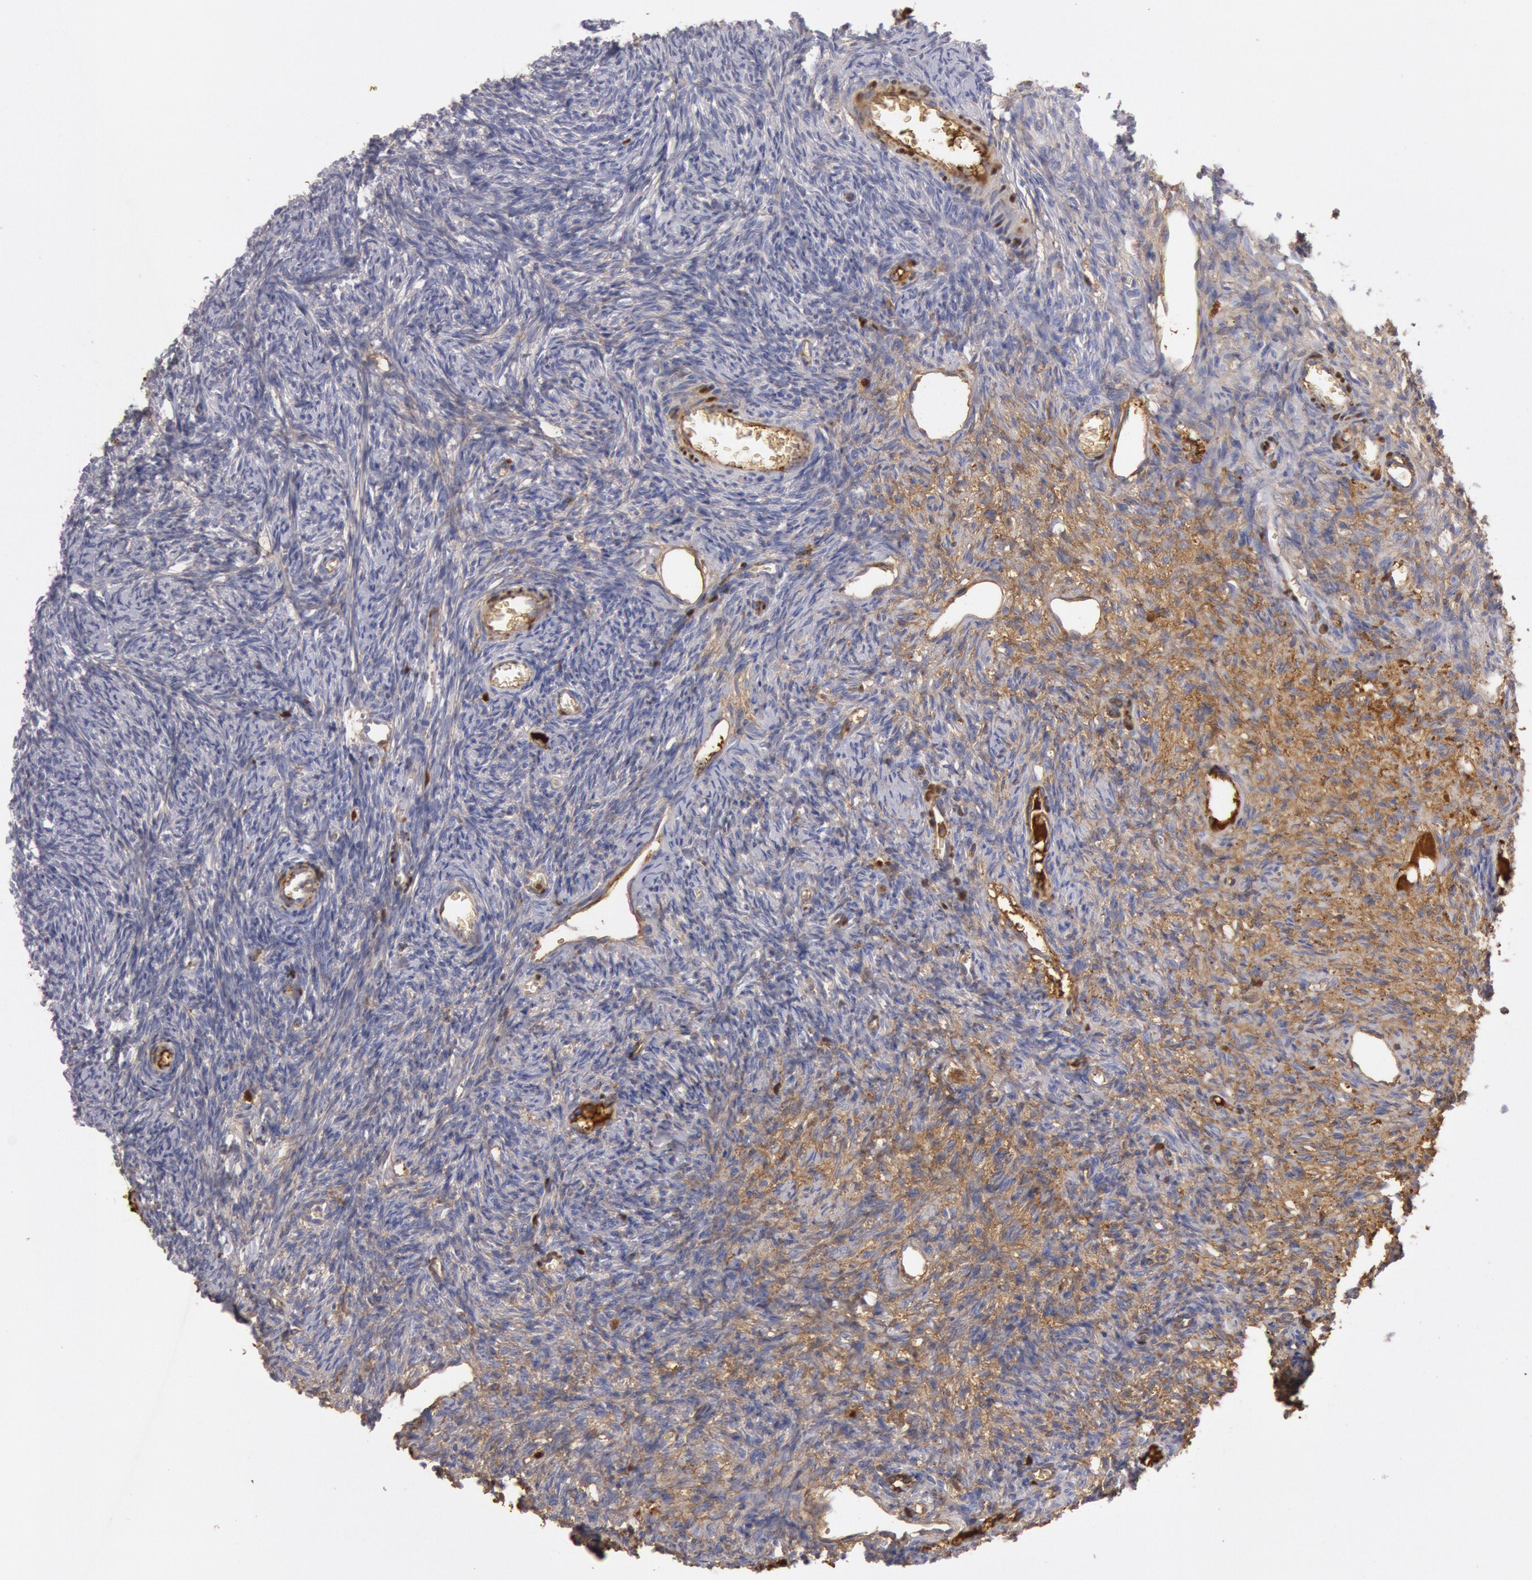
{"staining": {"intensity": "negative", "quantity": "none", "location": "none"}, "tissue": "ovary", "cell_type": "Ovarian stroma cells", "image_type": "normal", "snomed": [{"axis": "morphology", "description": "Normal tissue, NOS"}, {"axis": "topography", "description": "Ovary"}], "caption": "IHC micrograph of normal ovary stained for a protein (brown), which displays no staining in ovarian stroma cells. The staining is performed using DAB (3,3'-diaminobenzidine) brown chromogen with nuclei counter-stained in using hematoxylin.", "gene": "IGHA1", "patient": {"sex": "female", "age": 27}}